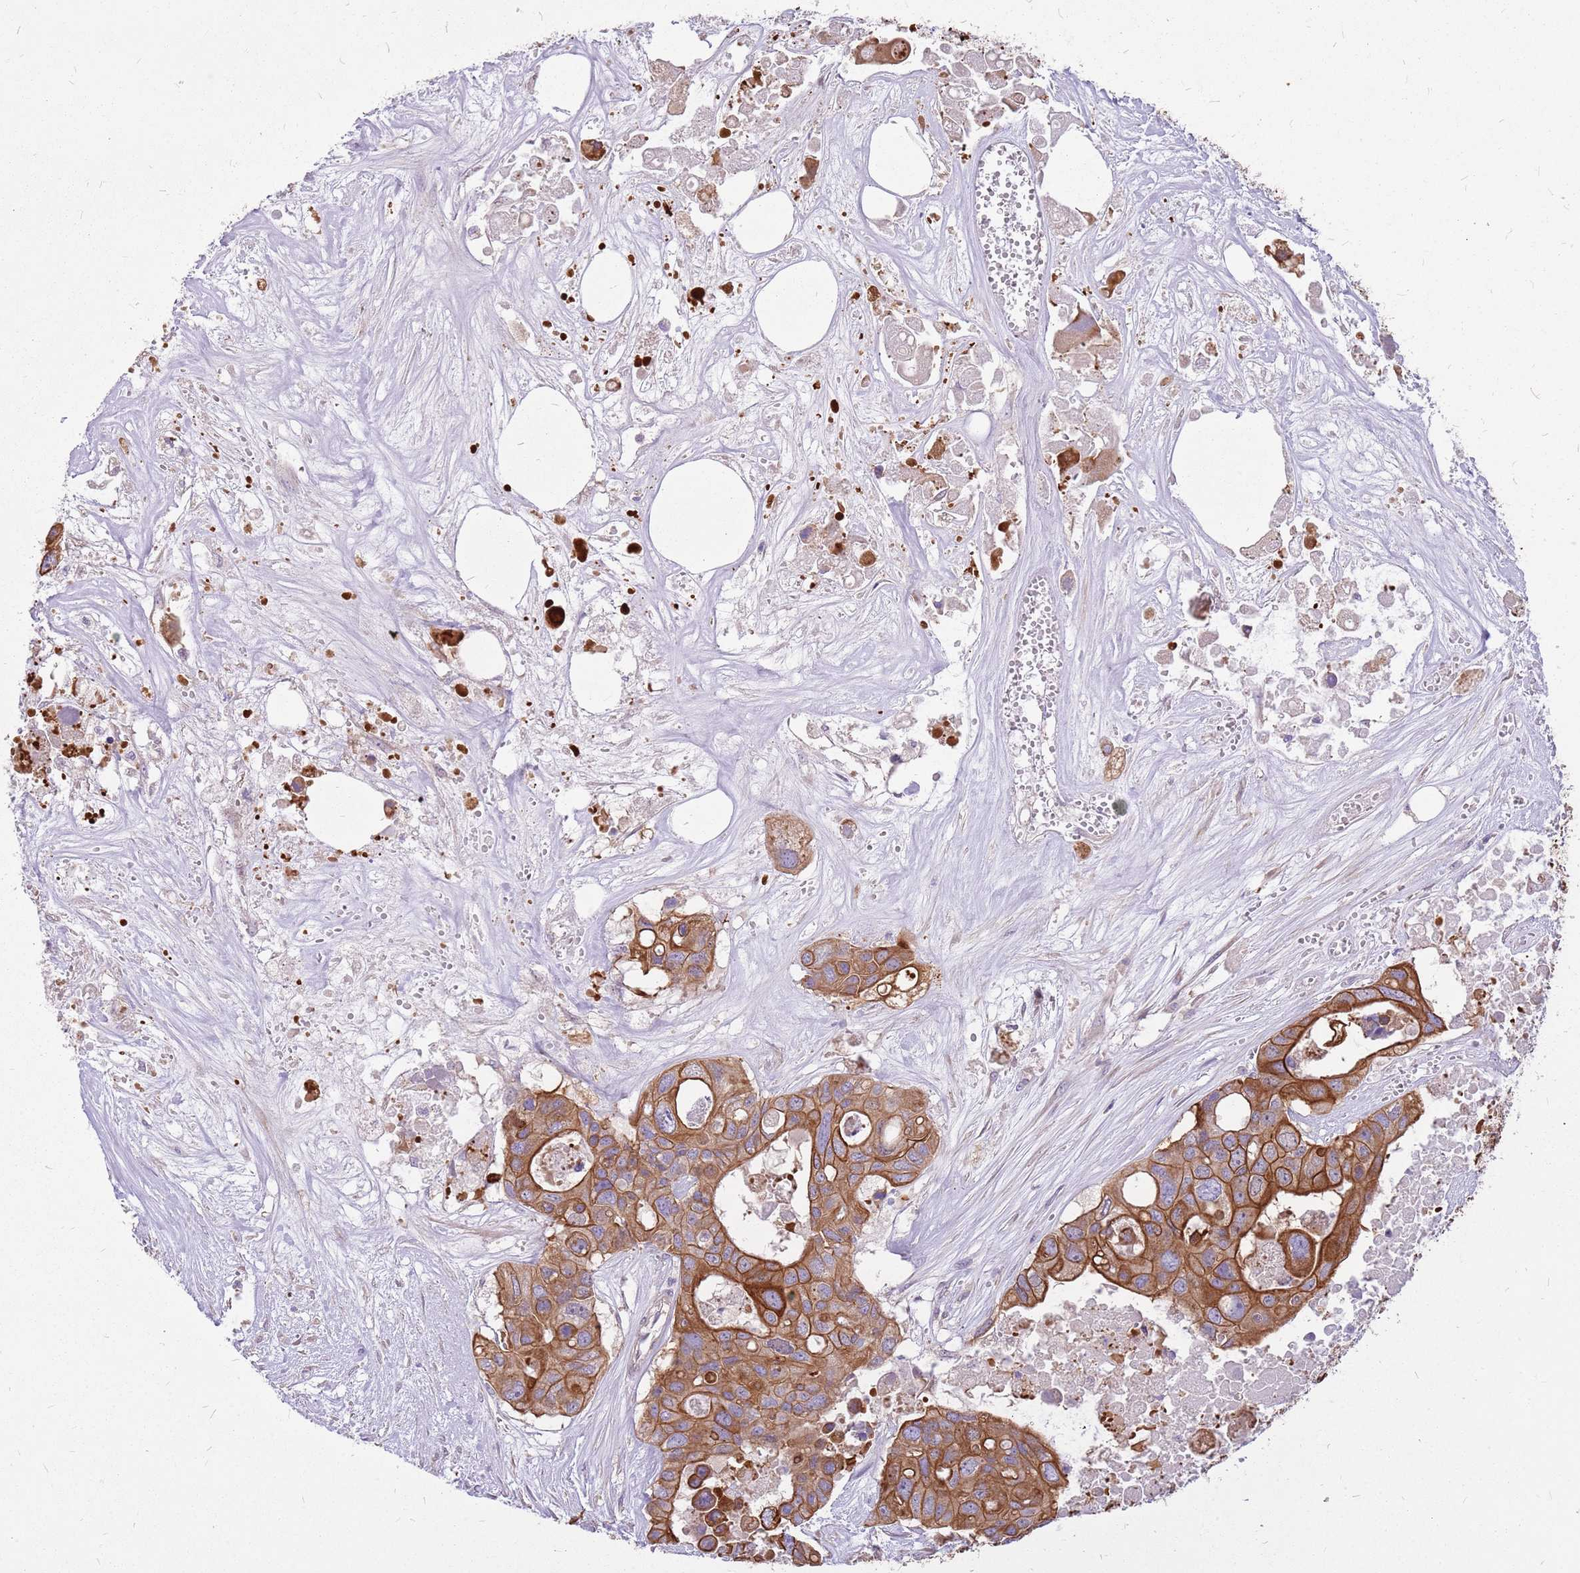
{"staining": {"intensity": "moderate", "quantity": ">75%", "location": "cytoplasmic/membranous"}, "tissue": "colorectal cancer", "cell_type": "Tumor cells", "image_type": "cancer", "snomed": [{"axis": "morphology", "description": "Adenocarcinoma, NOS"}, {"axis": "topography", "description": "Colon"}], "caption": "The immunohistochemical stain labels moderate cytoplasmic/membranous staining in tumor cells of colorectal adenocarcinoma tissue. (DAB (3,3'-diaminobenzidine) IHC with brightfield microscopy, high magnification).", "gene": "WASHC4", "patient": {"sex": "male", "age": 77}}